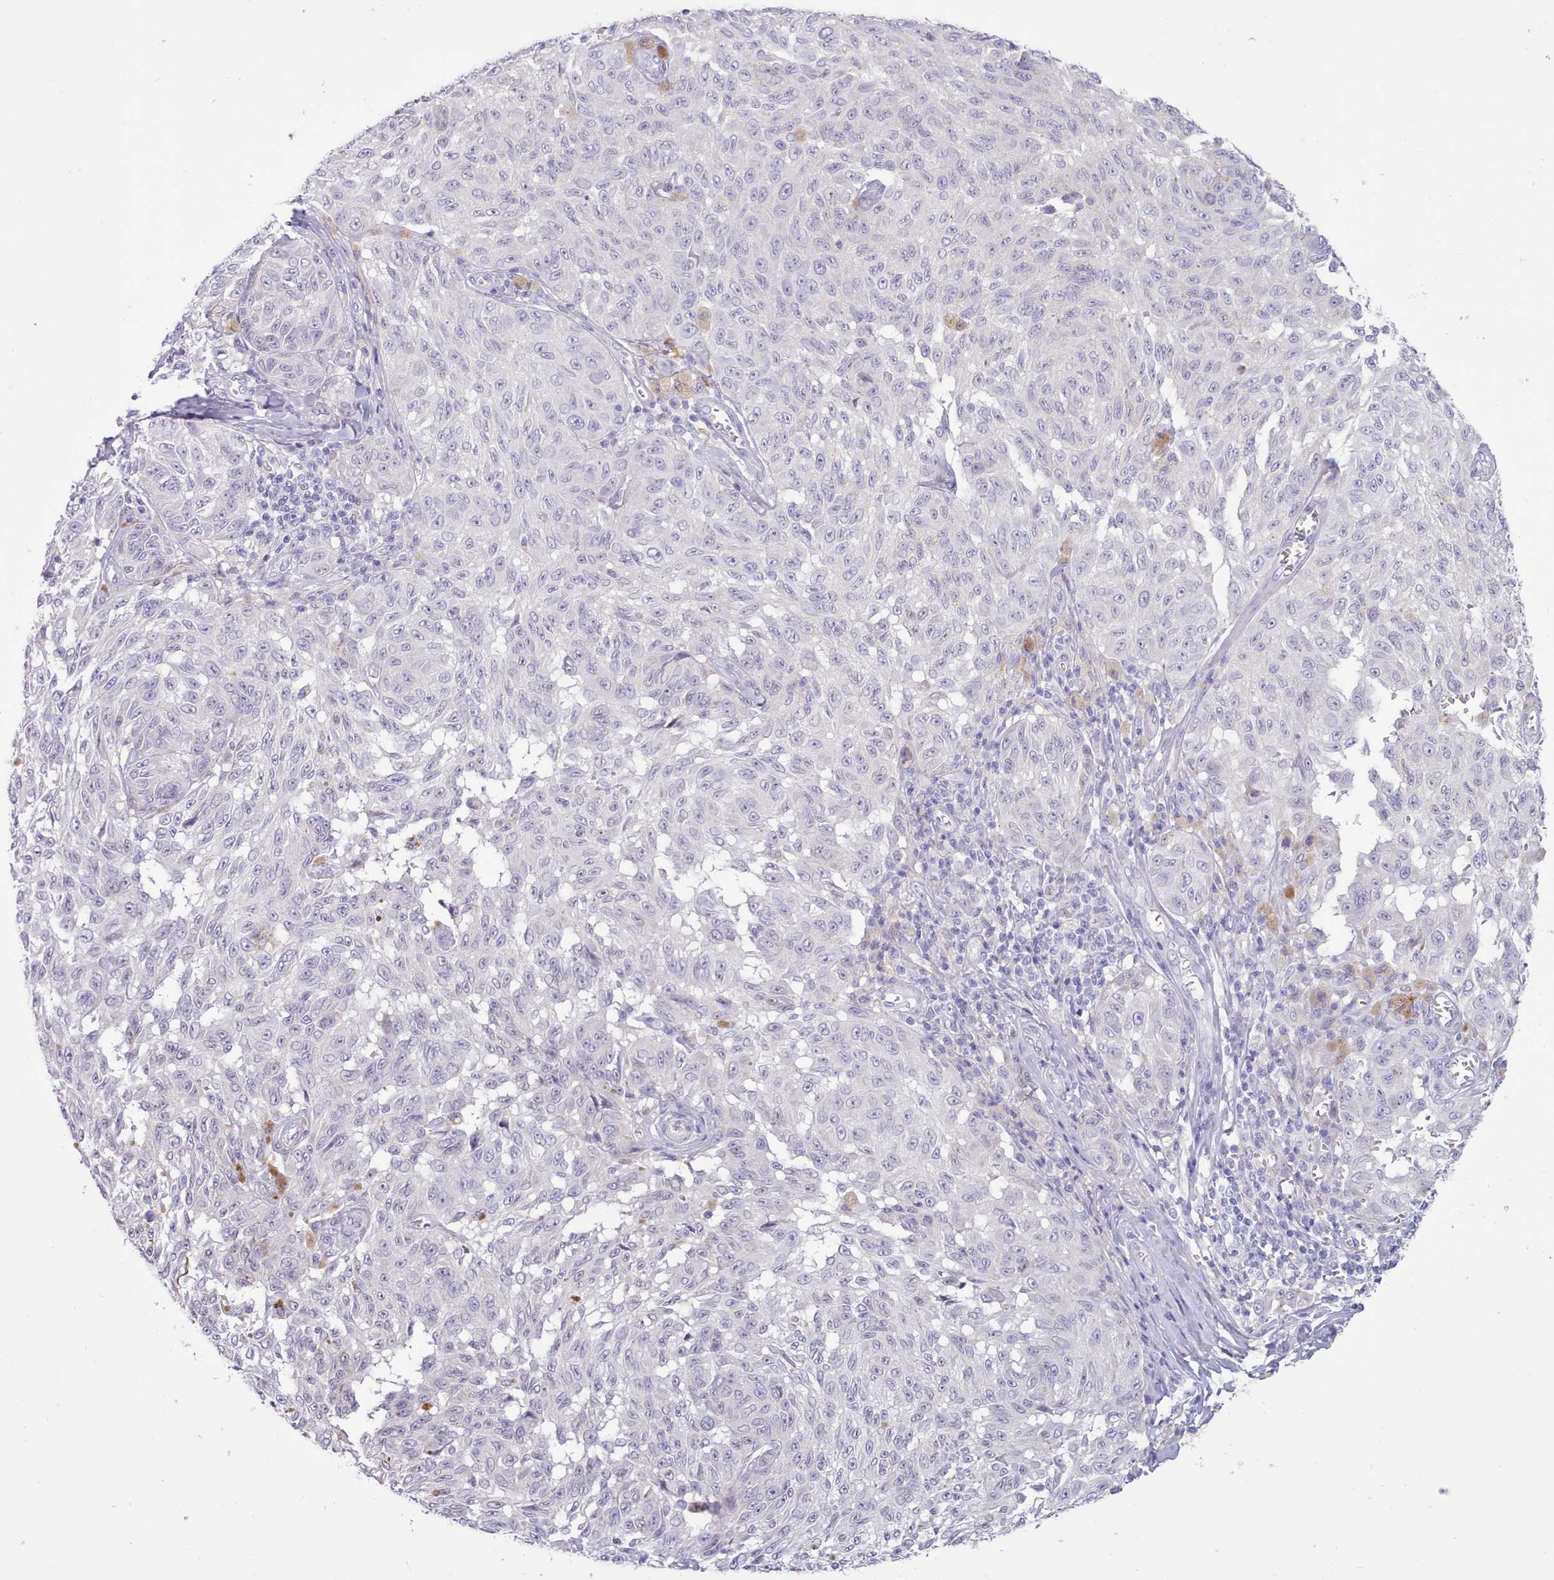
{"staining": {"intensity": "negative", "quantity": "none", "location": "none"}, "tissue": "melanoma", "cell_type": "Tumor cells", "image_type": "cancer", "snomed": [{"axis": "morphology", "description": "Malignant melanoma, NOS"}, {"axis": "topography", "description": "Skin"}], "caption": "IHC micrograph of neoplastic tissue: human melanoma stained with DAB (3,3'-diaminobenzidine) exhibits no significant protein positivity in tumor cells.", "gene": "TMEM253", "patient": {"sex": "male", "age": 68}}